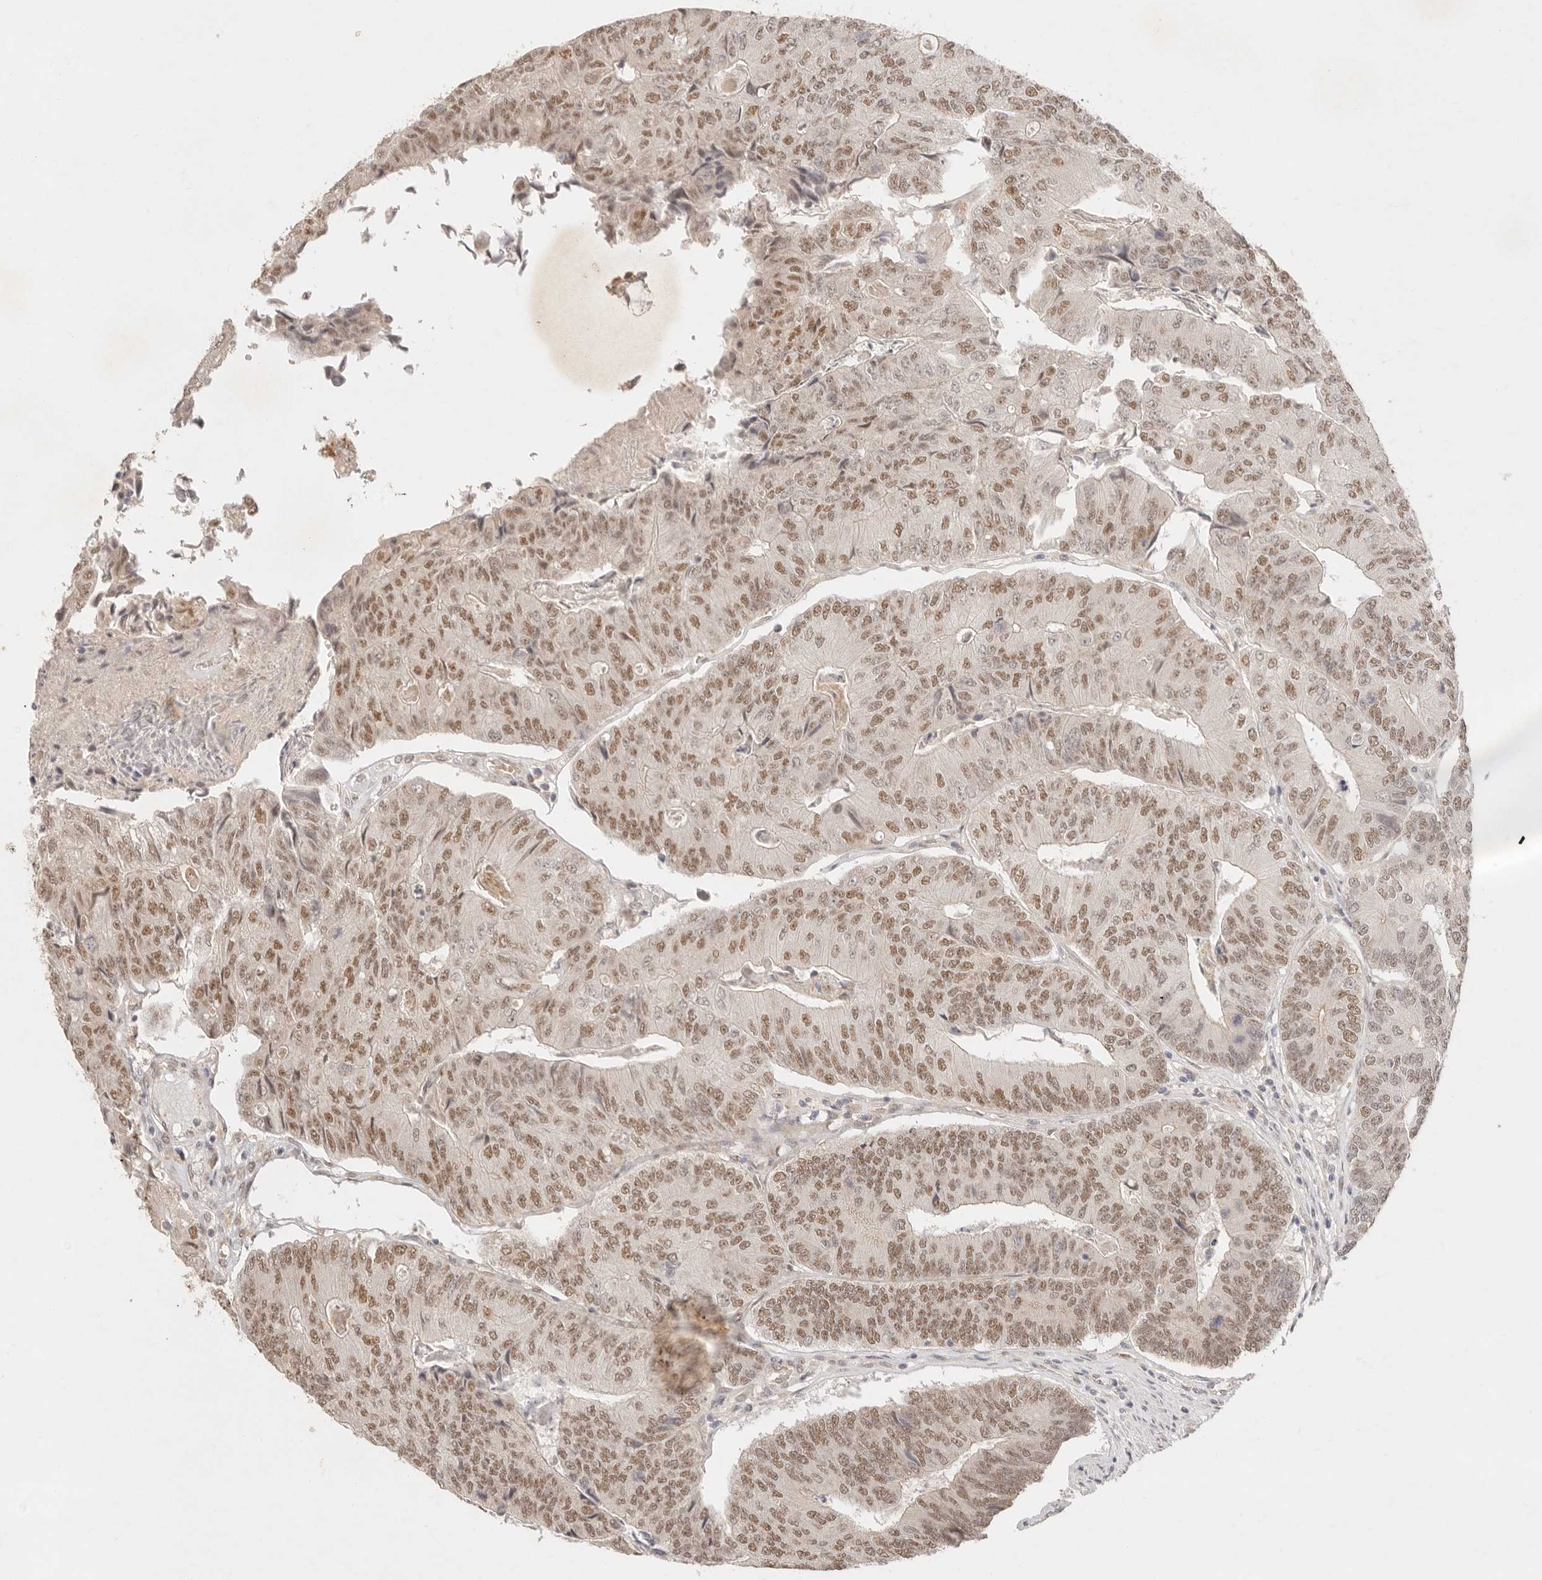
{"staining": {"intensity": "moderate", "quantity": ">75%", "location": "nuclear"}, "tissue": "colorectal cancer", "cell_type": "Tumor cells", "image_type": "cancer", "snomed": [{"axis": "morphology", "description": "Adenocarcinoma, NOS"}, {"axis": "topography", "description": "Colon"}], "caption": "A medium amount of moderate nuclear expression is identified in about >75% of tumor cells in colorectal adenocarcinoma tissue.", "gene": "GPR156", "patient": {"sex": "female", "age": 67}}